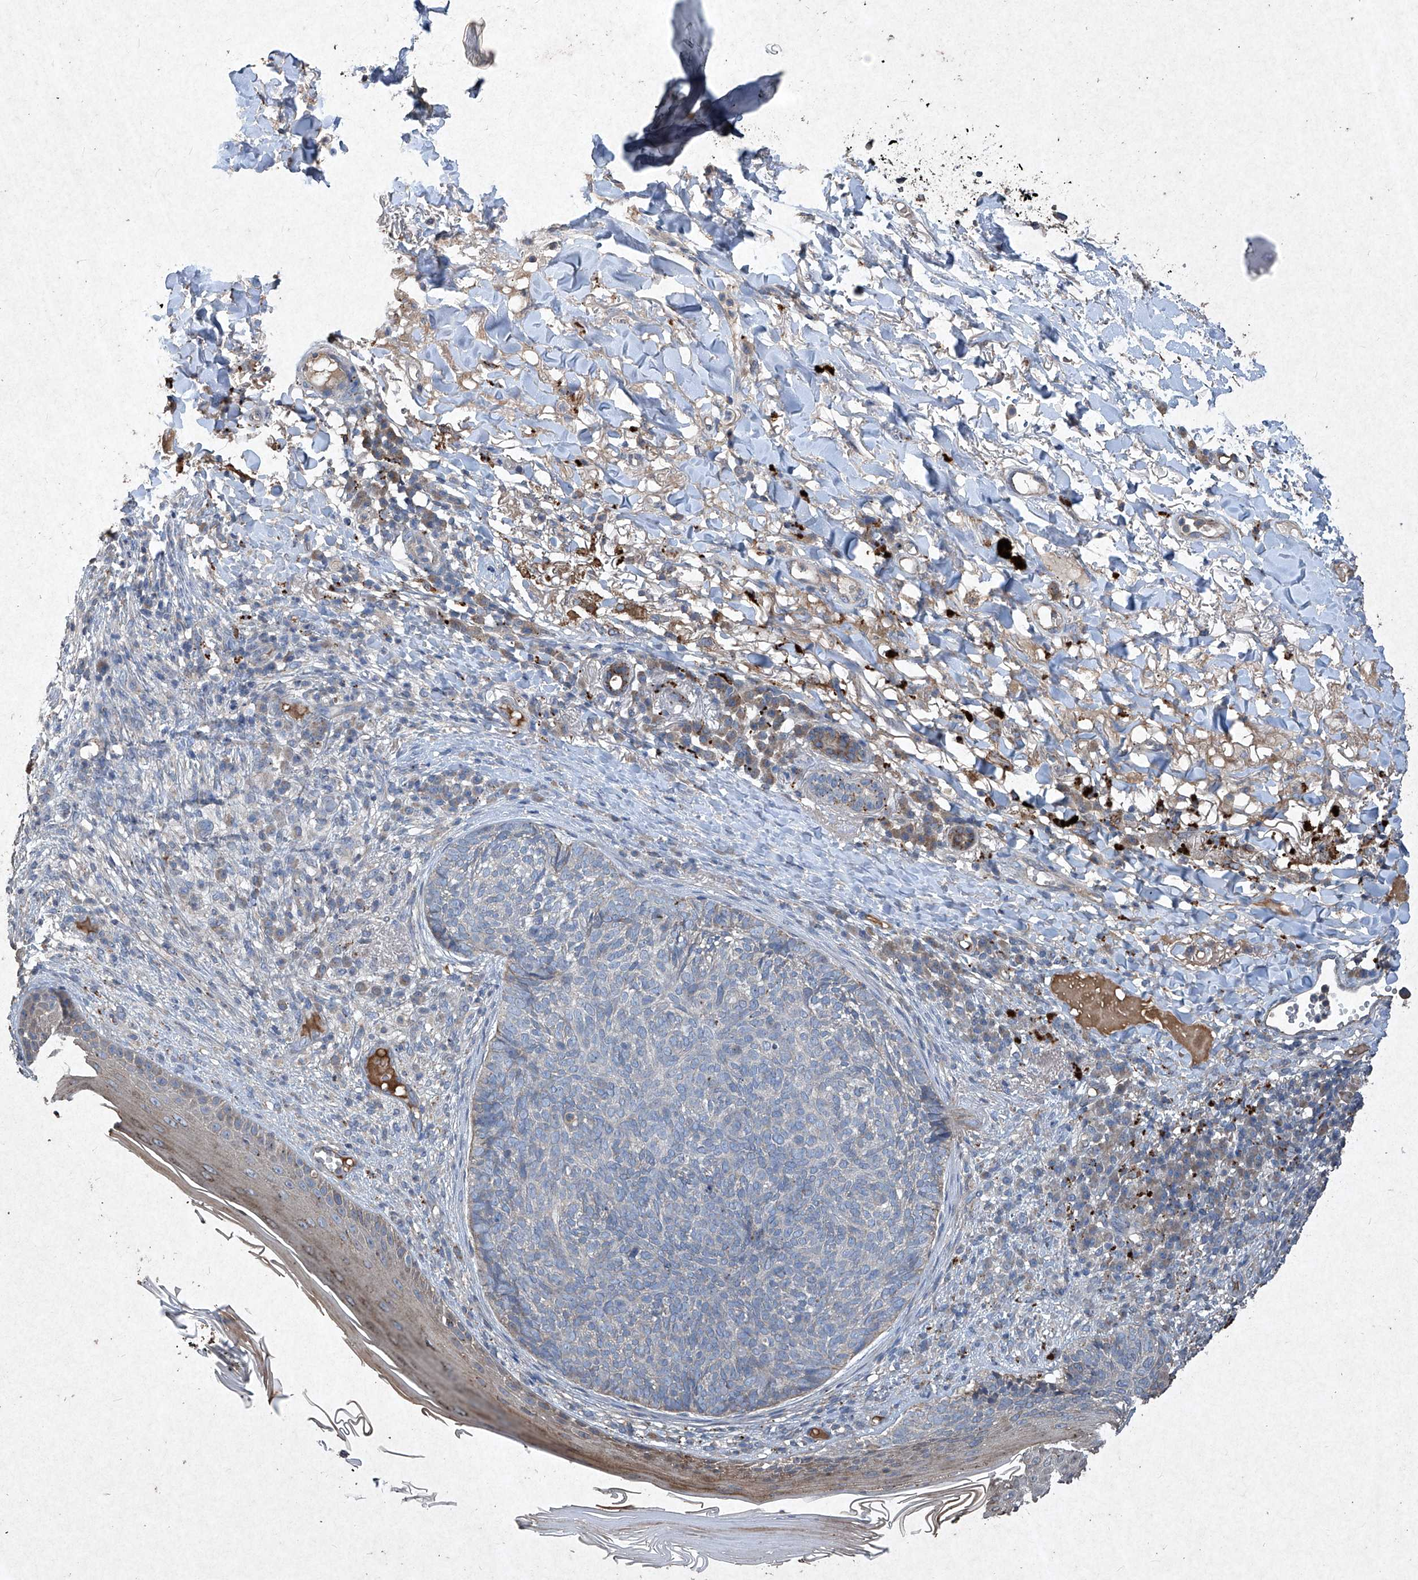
{"staining": {"intensity": "negative", "quantity": "none", "location": "none"}, "tissue": "skin cancer", "cell_type": "Tumor cells", "image_type": "cancer", "snomed": [{"axis": "morphology", "description": "Basal cell carcinoma"}, {"axis": "topography", "description": "Skin"}], "caption": "Human skin cancer (basal cell carcinoma) stained for a protein using IHC displays no expression in tumor cells.", "gene": "MED16", "patient": {"sex": "male", "age": 85}}